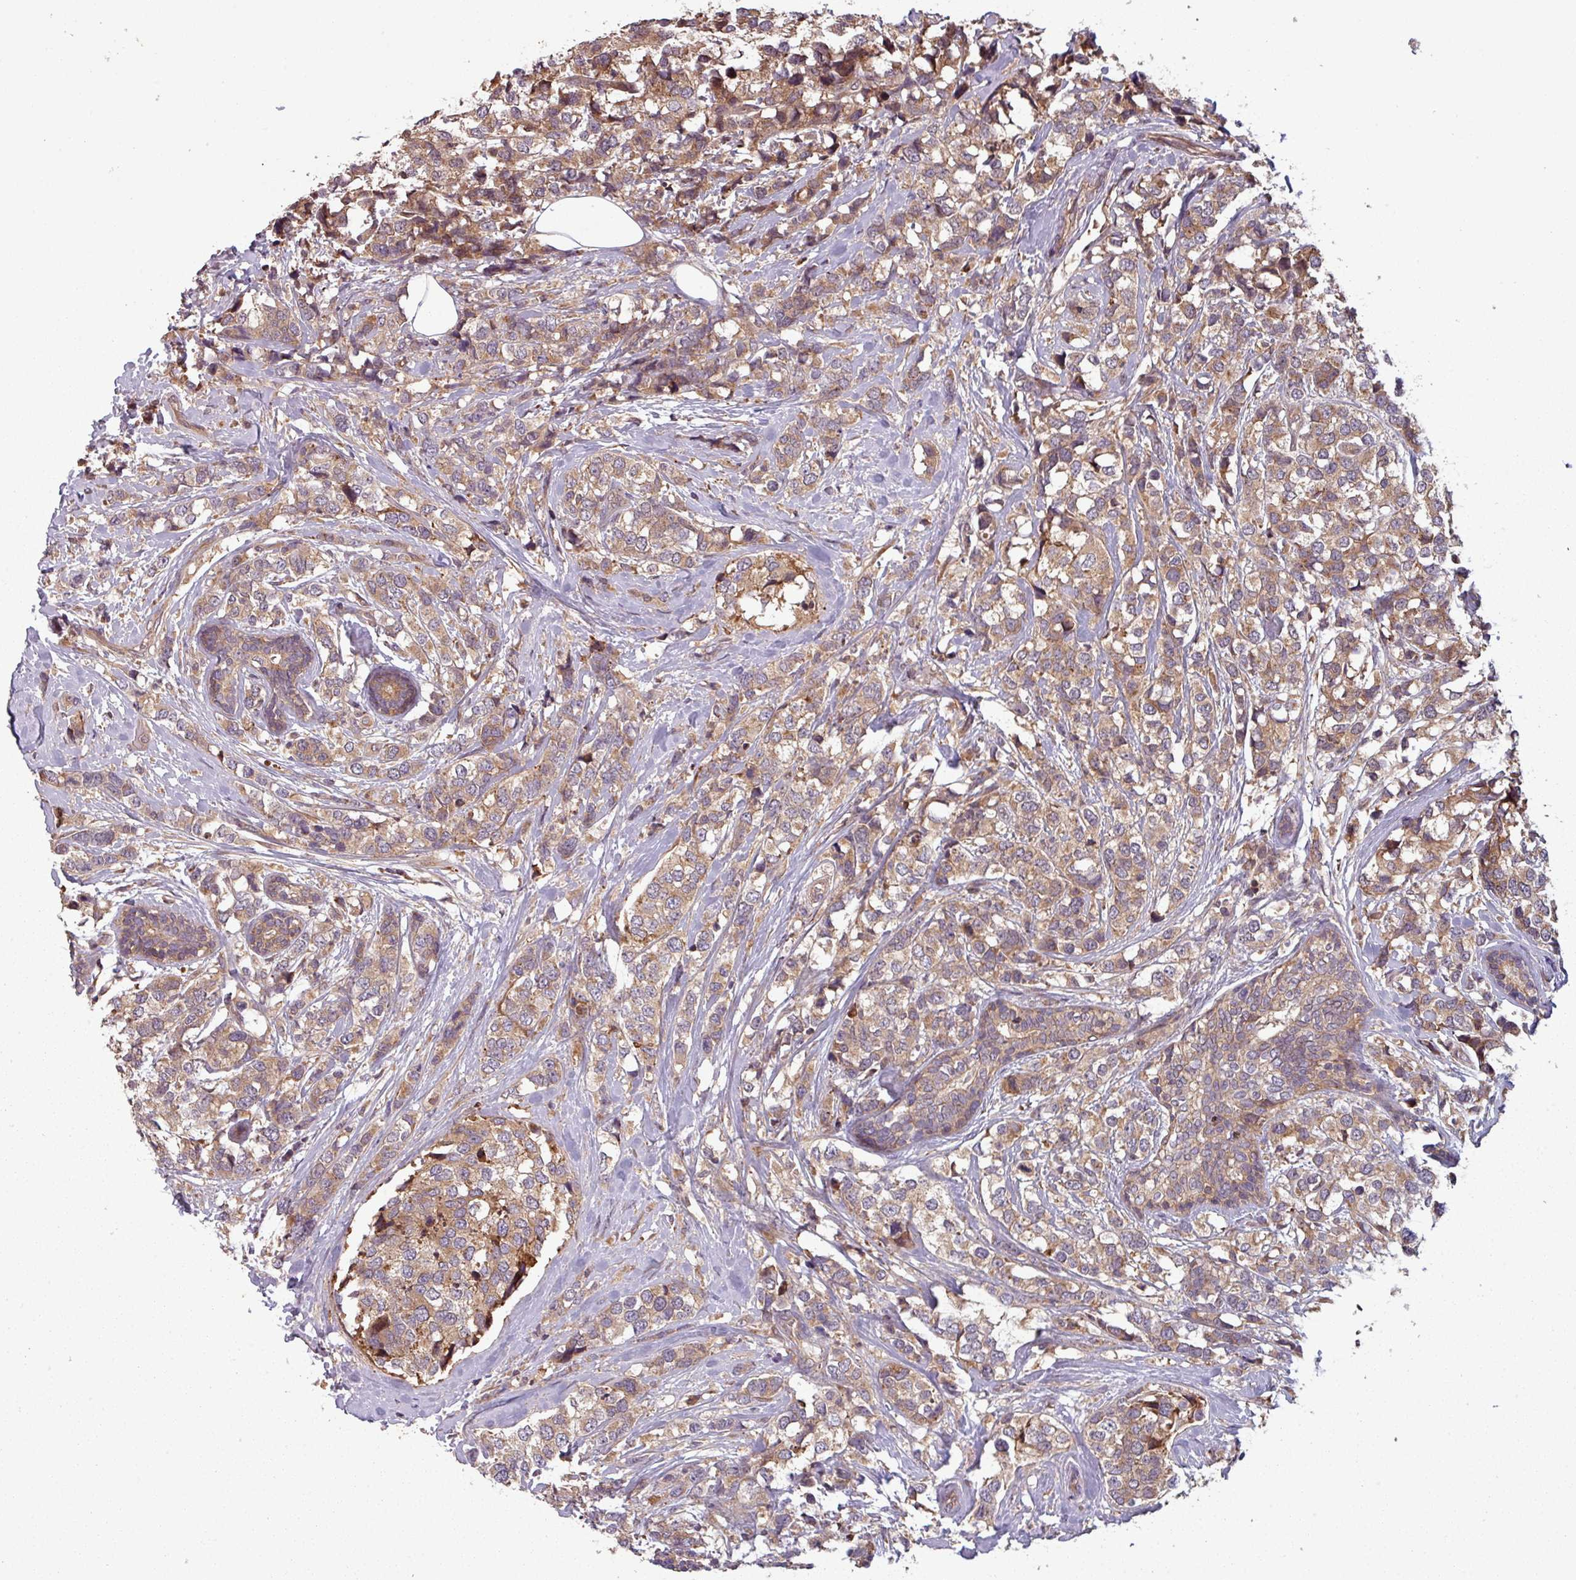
{"staining": {"intensity": "moderate", "quantity": ">75%", "location": "cytoplasmic/membranous"}, "tissue": "breast cancer", "cell_type": "Tumor cells", "image_type": "cancer", "snomed": [{"axis": "morphology", "description": "Lobular carcinoma"}, {"axis": "topography", "description": "Breast"}], "caption": "An immunohistochemistry photomicrograph of tumor tissue is shown. Protein staining in brown shows moderate cytoplasmic/membranous positivity in lobular carcinoma (breast) within tumor cells. Ihc stains the protein of interest in brown and the nuclei are stained blue.", "gene": "GSKIP", "patient": {"sex": "female", "age": 59}}